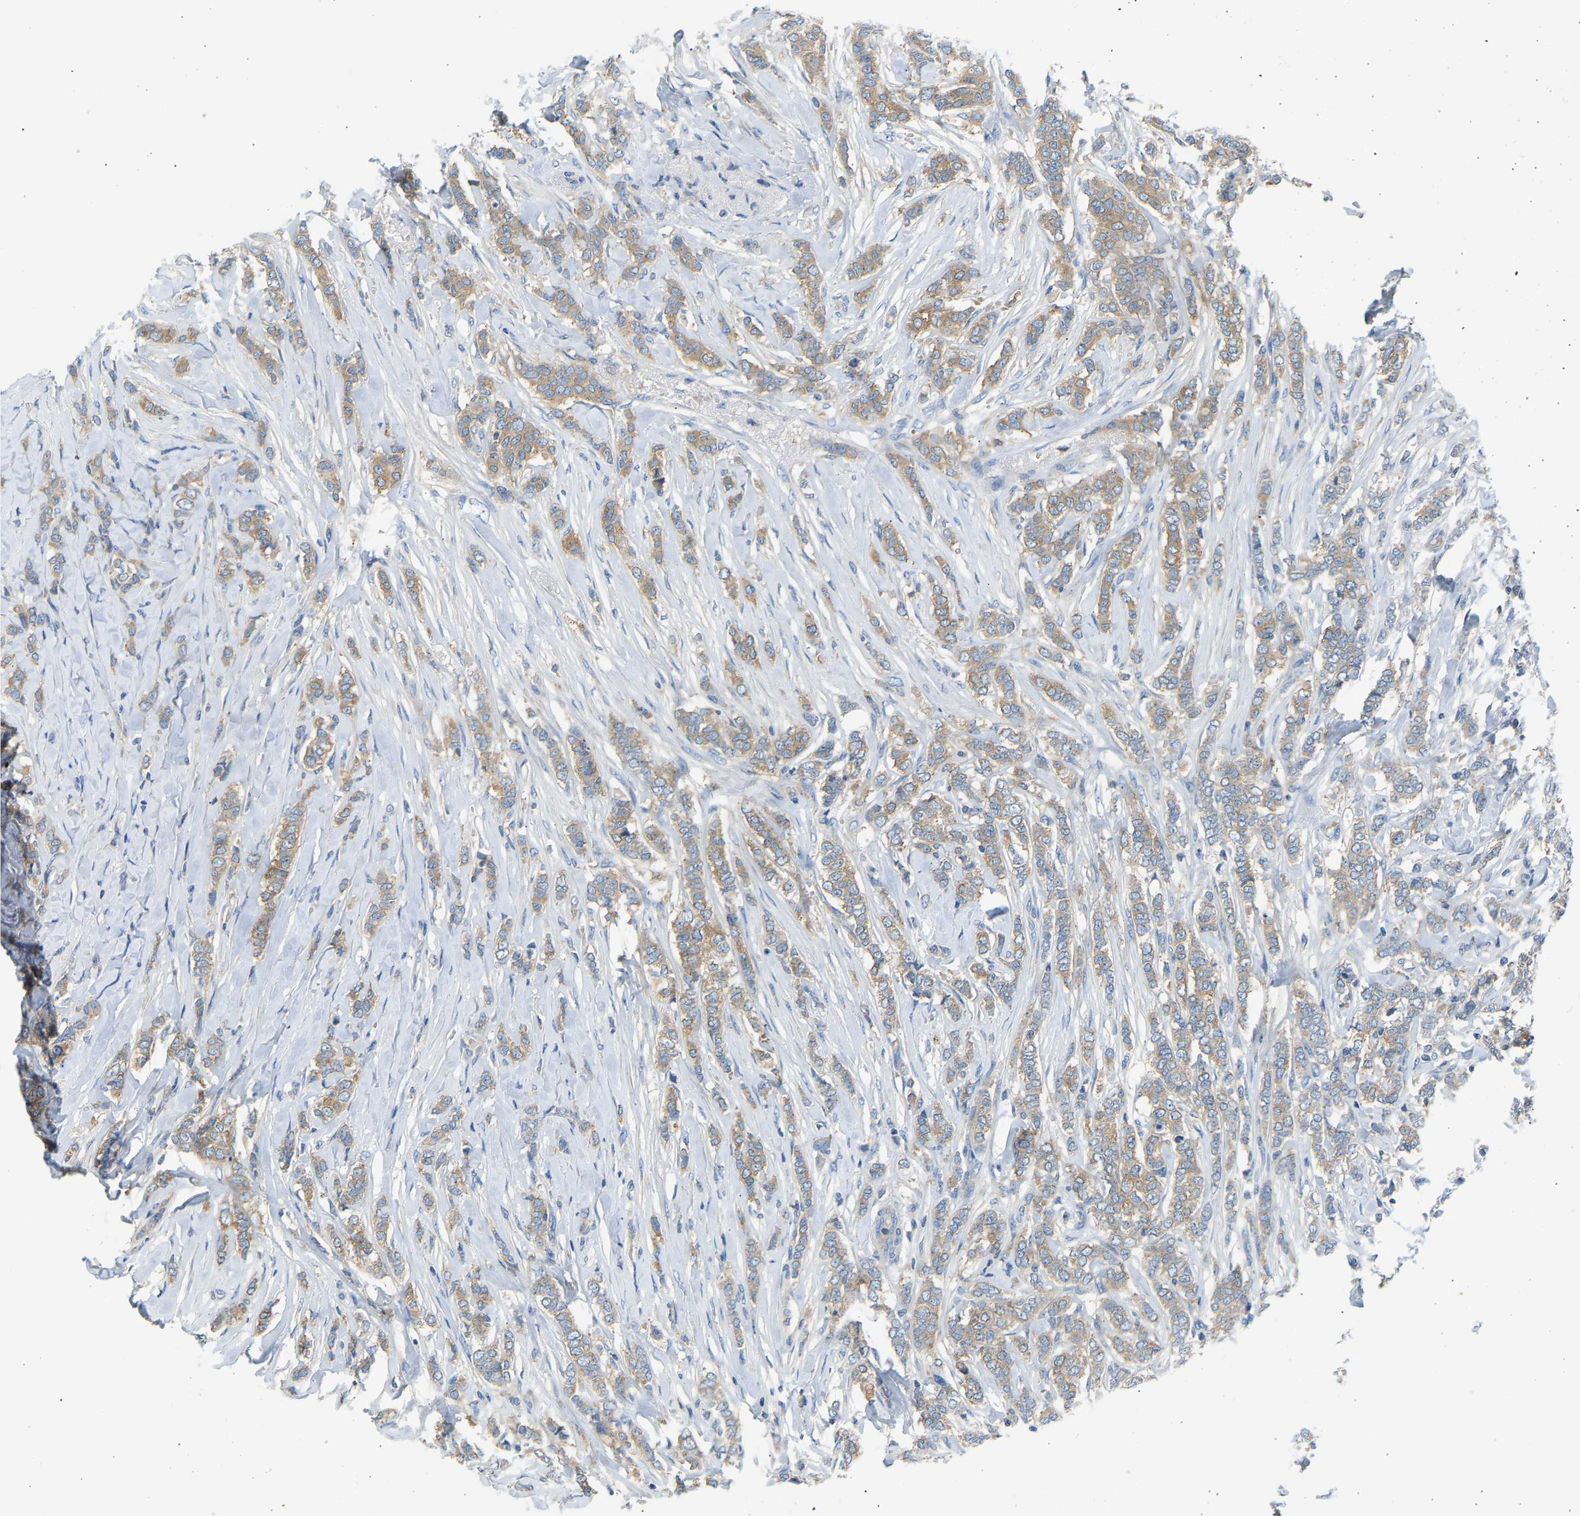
{"staining": {"intensity": "moderate", "quantity": ">75%", "location": "cytoplasmic/membranous"}, "tissue": "breast cancer", "cell_type": "Tumor cells", "image_type": "cancer", "snomed": [{"axis": "morphology", "description": "Lobular carcinoma"}, {"axis": "topography", "description": "Skin"}, {"axis": "topography", "description": "Breast"}], "caption": "Immunohistochemical staining of lobular carcinoma (breast) shows medium levels of moderate cytoplasmic/membranous expression in approximately >75% of tumor cells.", "gene": "TRIM50", "patient": {"sex": "female", "age": 46}}